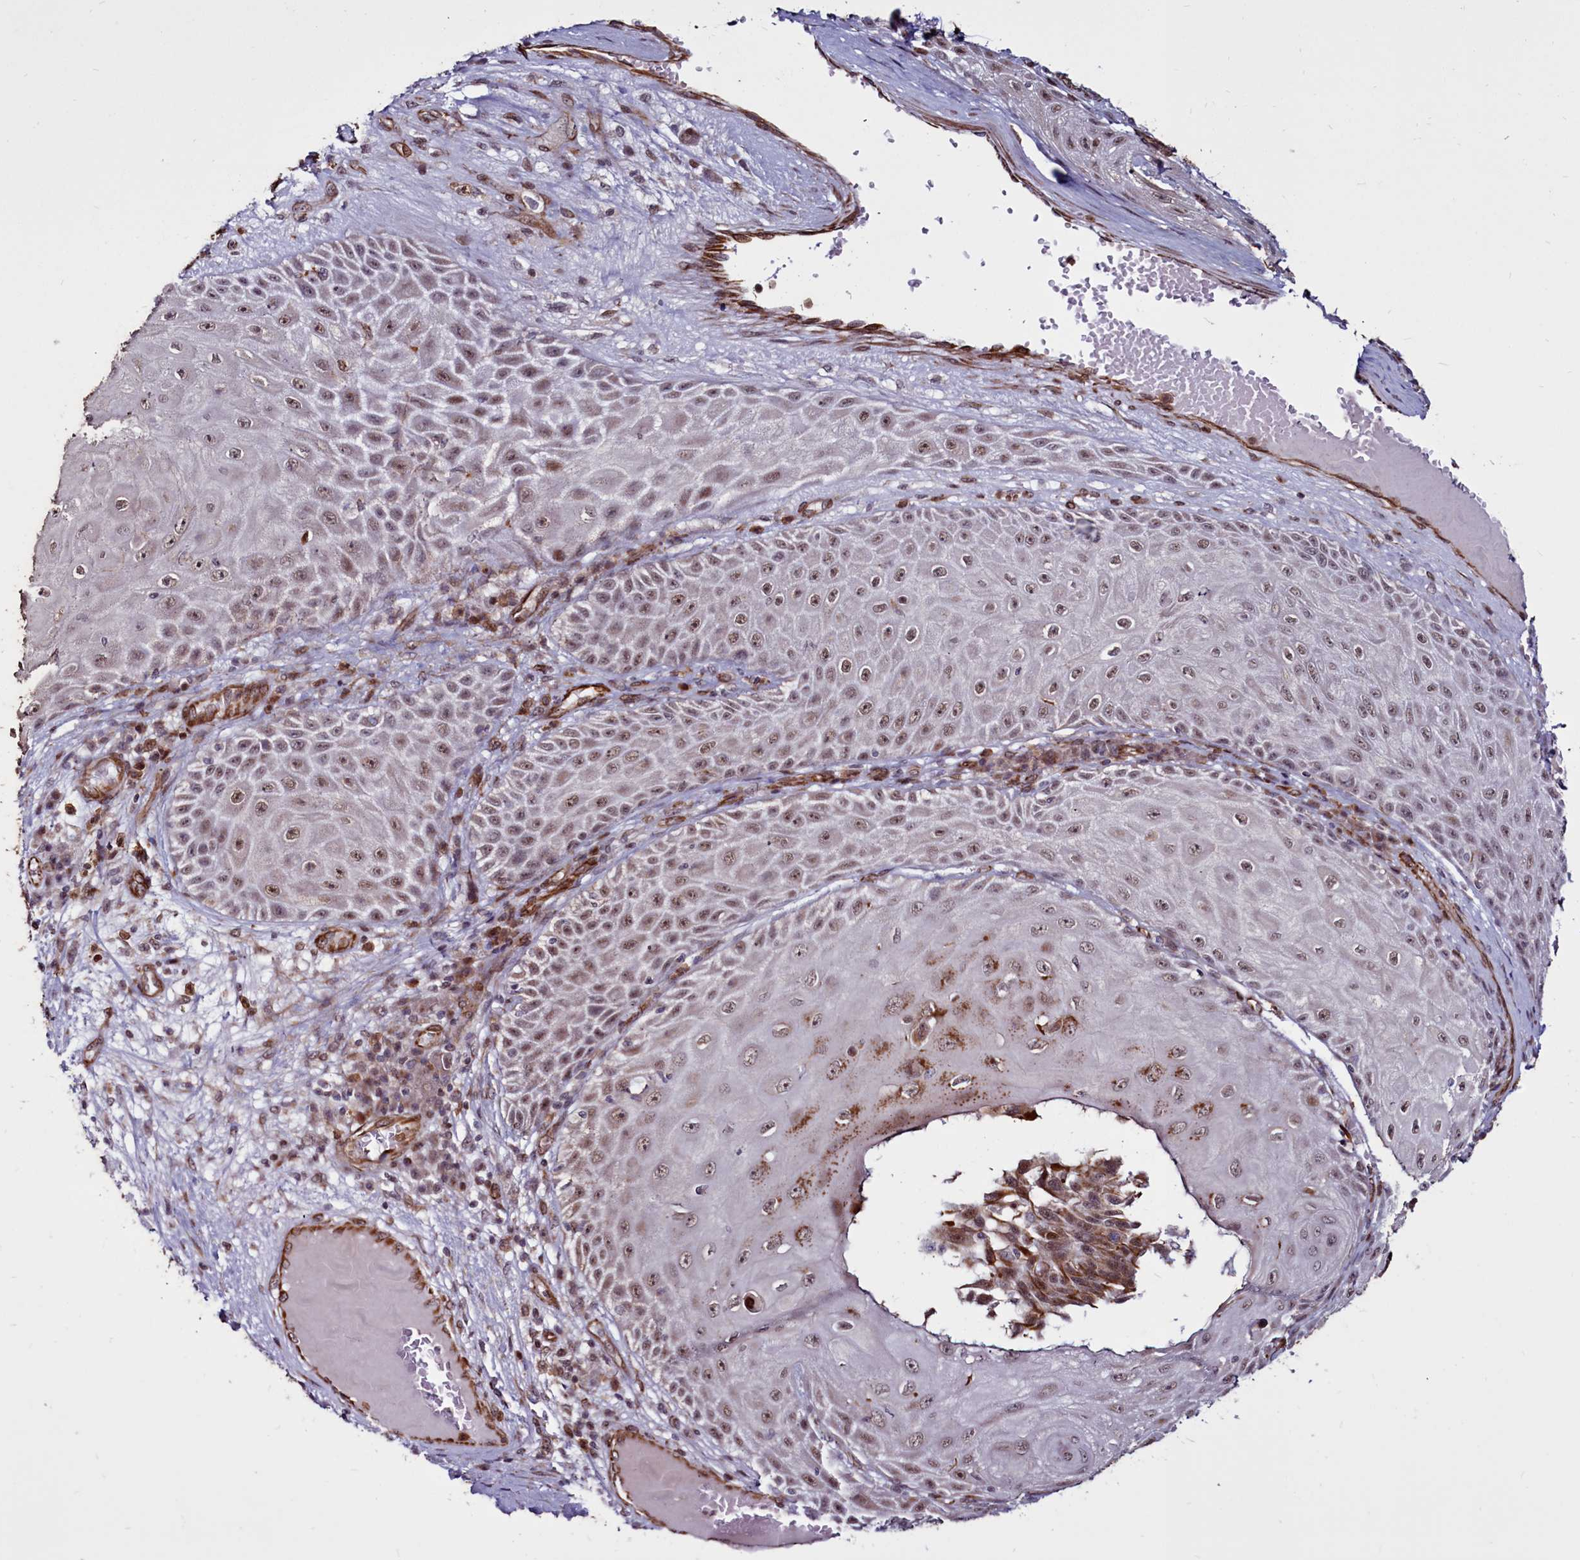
{"staining": {"intensity": "moderate", "quantity": ">75%", "location": "cytoplasmic/membranous,nuclear"}, "tissue": "melanoma", "cell_type": "Tumor cells", "image_type": "cancer", "snomed": [{"axis": "morphology", "description": "Malignant melanoma, NOS"}, {"axis": "topography", "description": "Skin"}], "caption": "Malignant melanoma tissue displays moderate cytoplasmic/membranous and nuclear positivity in about >75% of tumor cells, visualized by immunohistochemistry.", "gene": "CLK3", "patient": {"sex": "male", "age": 53}}